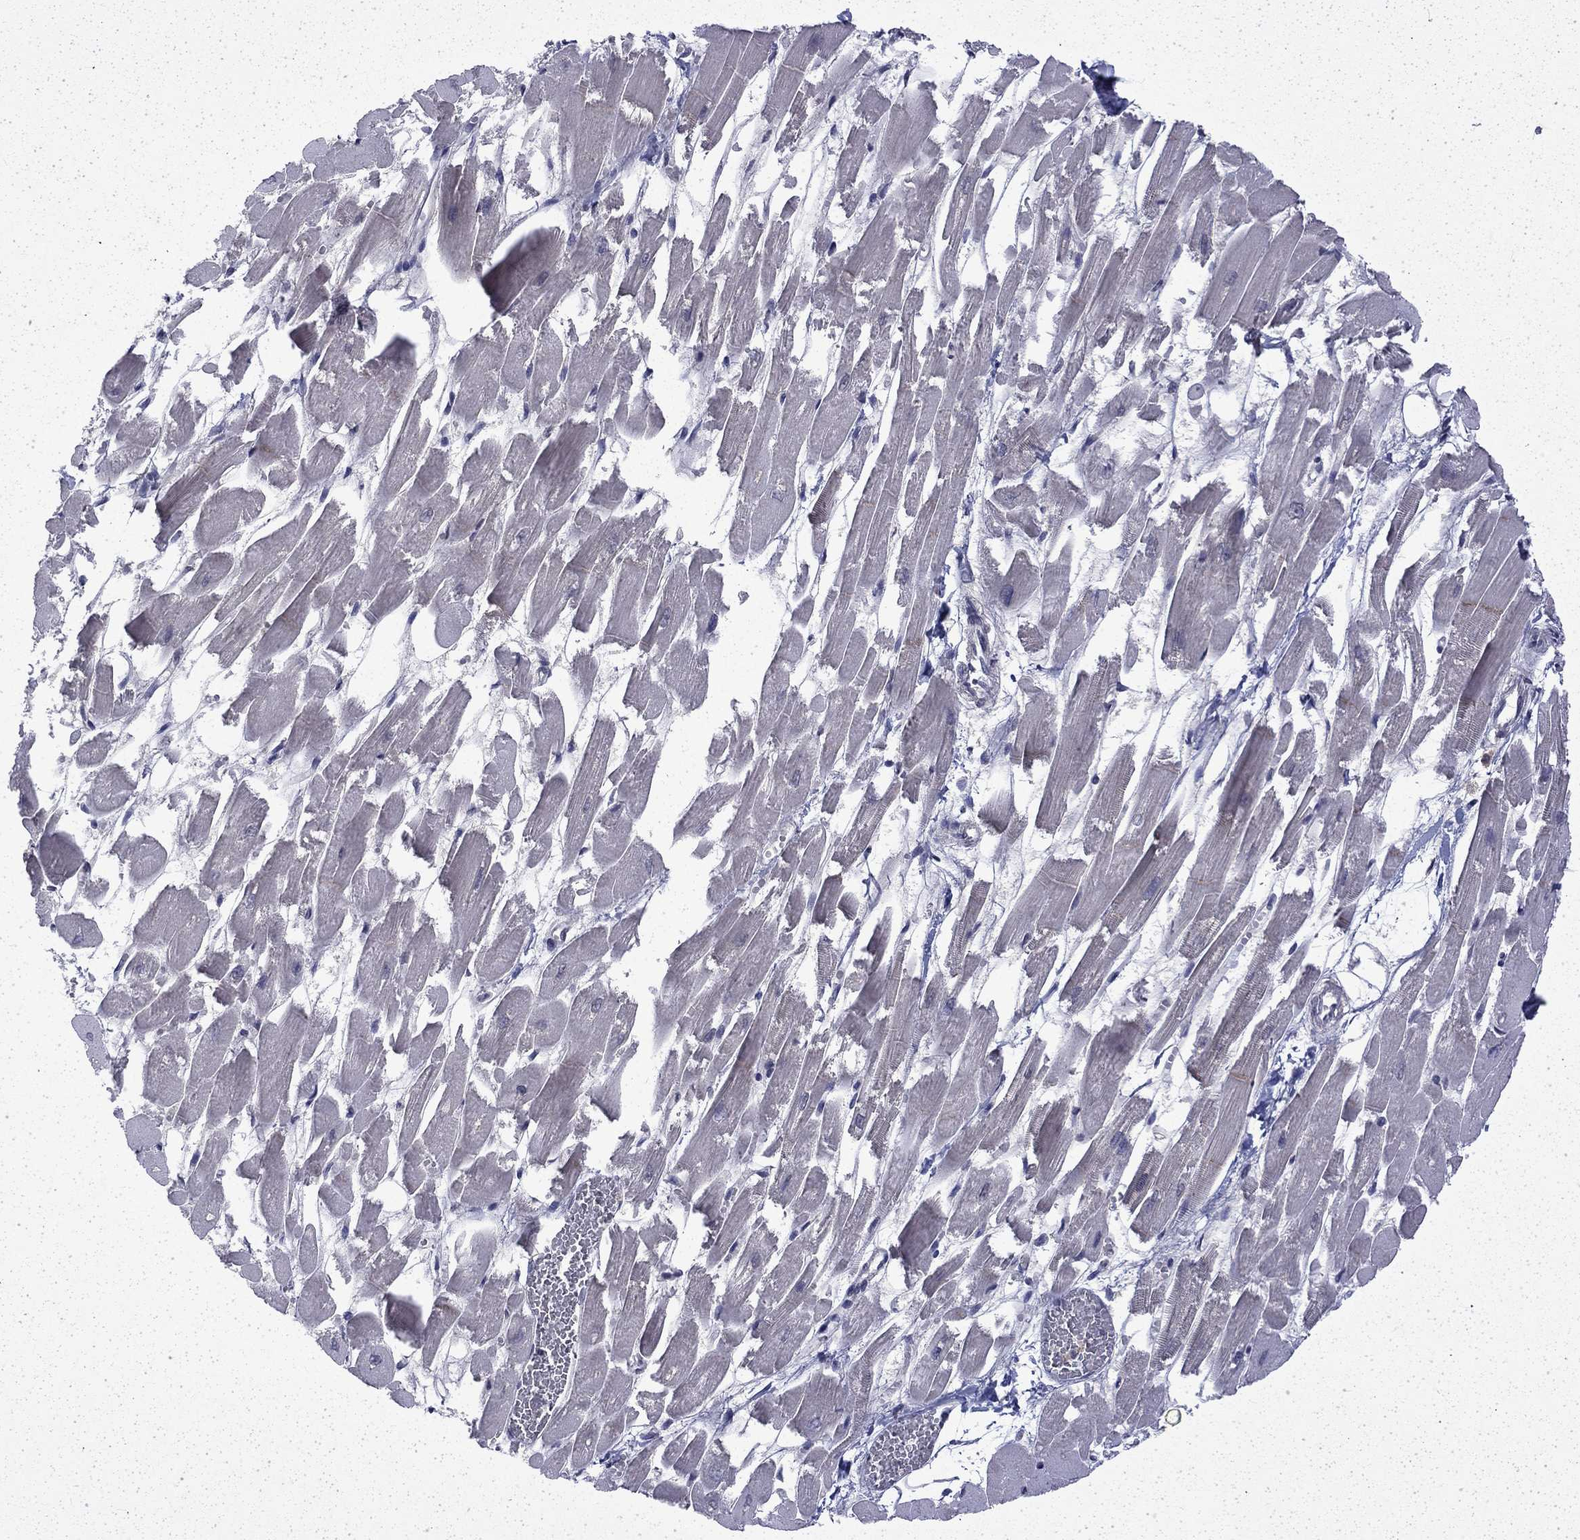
{"staining": {"intensity": "negative", "quantity": "none", "location": "none"}, "tissue": "heart muscle", "cell_type": "Cardiomyocytes", "image_type": "normal", "snomed": [{"axis": "morphology", "description": "Normal tissue, NOS"}, {"axis": "topography", "description": "Heart"}], "caption": "A high-resolution histopathology image shows immunohistochemistry staining of benign heart muscle, which reveals no significant staining in cardiomyocytes.", "gene": "CHAT", "patient": {"sex": "female", "age": 52}}